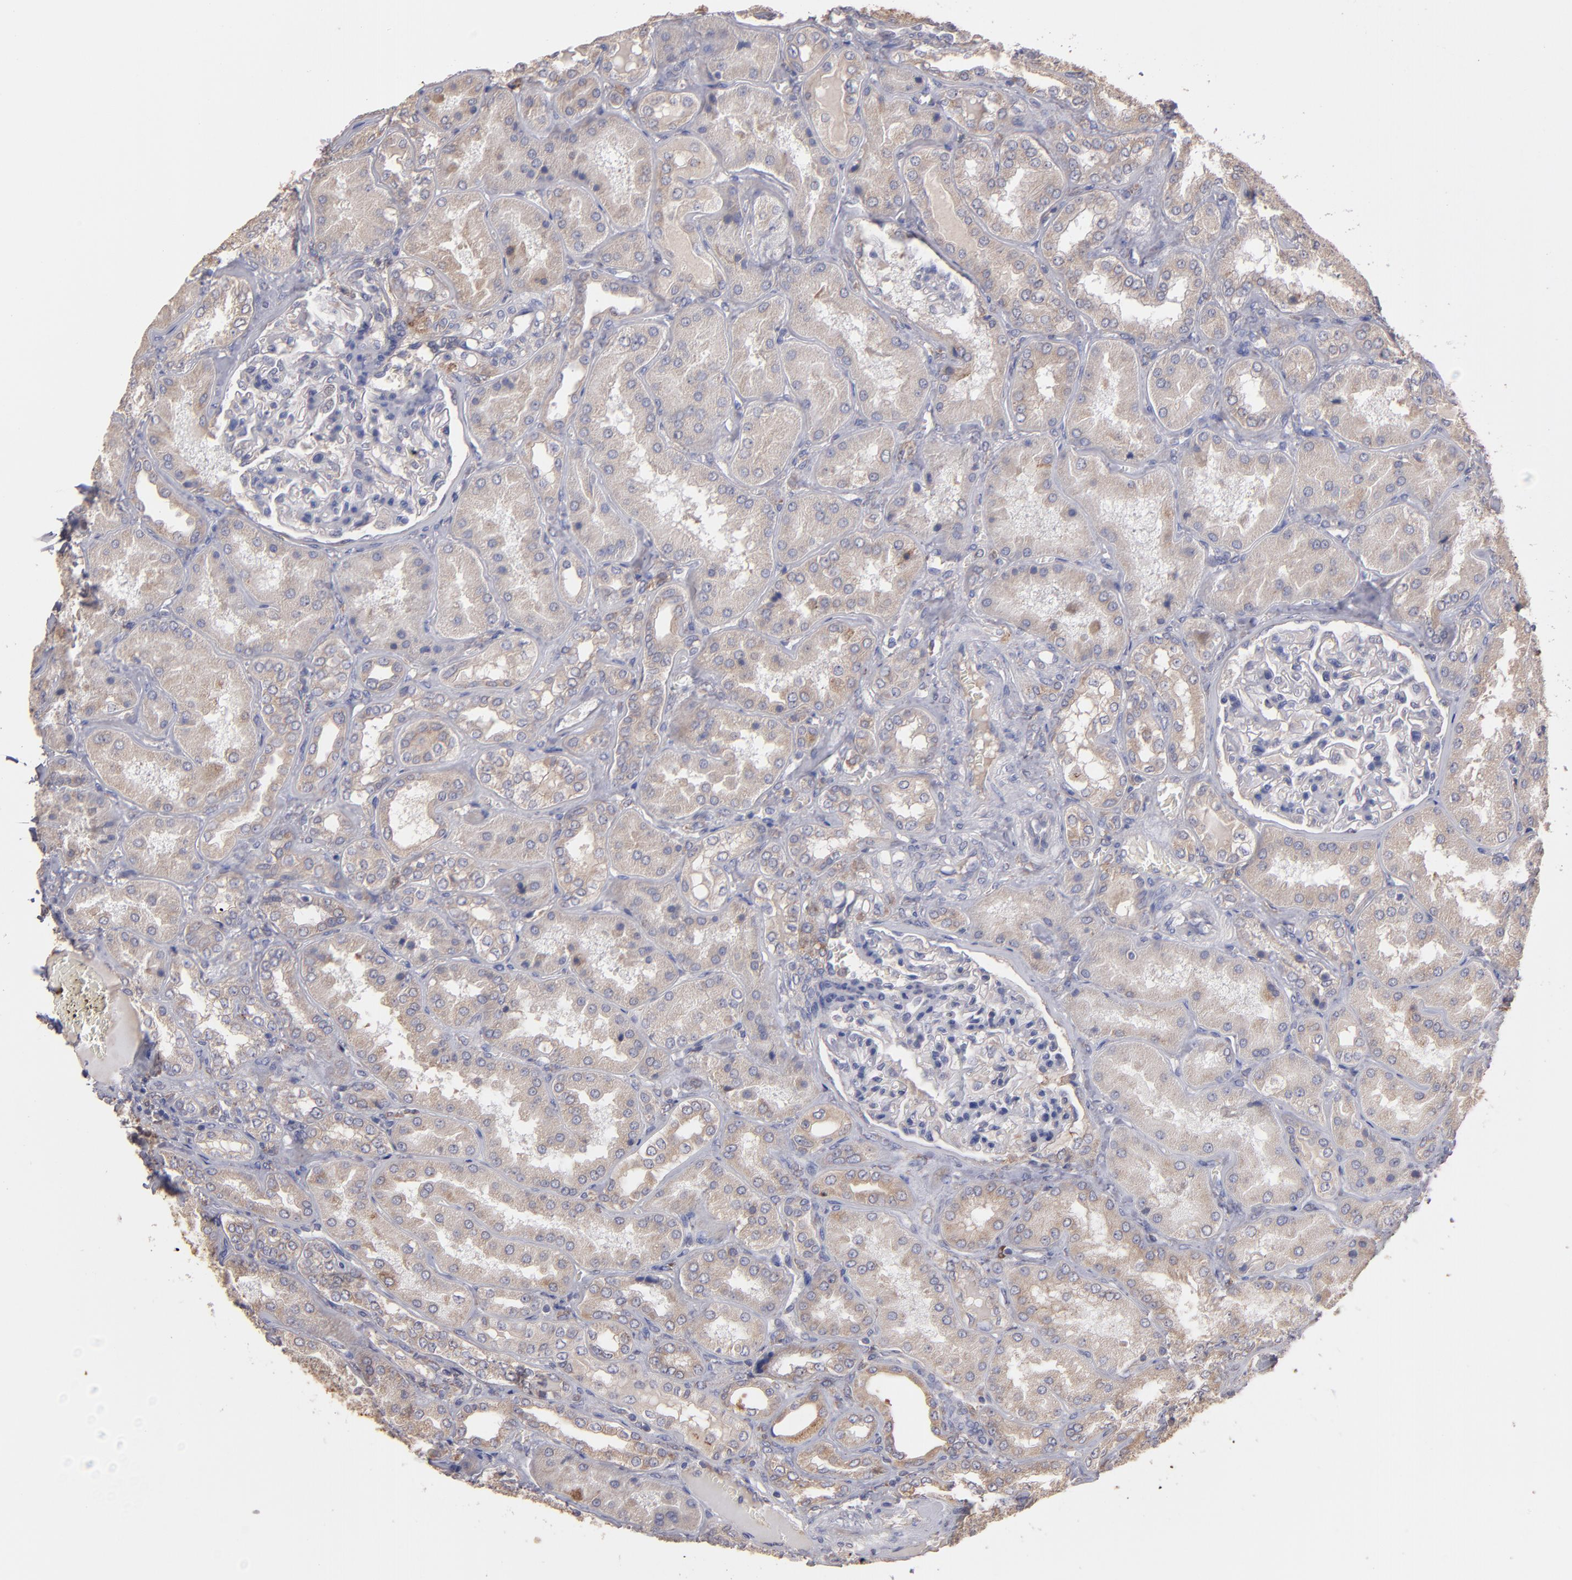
{"staining": {"intensity": "negative", "quantity": "none", "location": "none"}, "tissue": "kidney", "cell_type": "Cells in glomeruli", "image_type": "normal", "snomed": [{"axis": "morphology", "description": "Normal tissue, NOS"}, {"axis": "topography", "description": "Kidney"}], "caption": "Micrograph shows no significant protein positivity in cells in glomeruli of benign kidney. Nuclei are stained in blue.", "gene": "NFKBIE", "patient": {"sex": "female", "age": 56}}